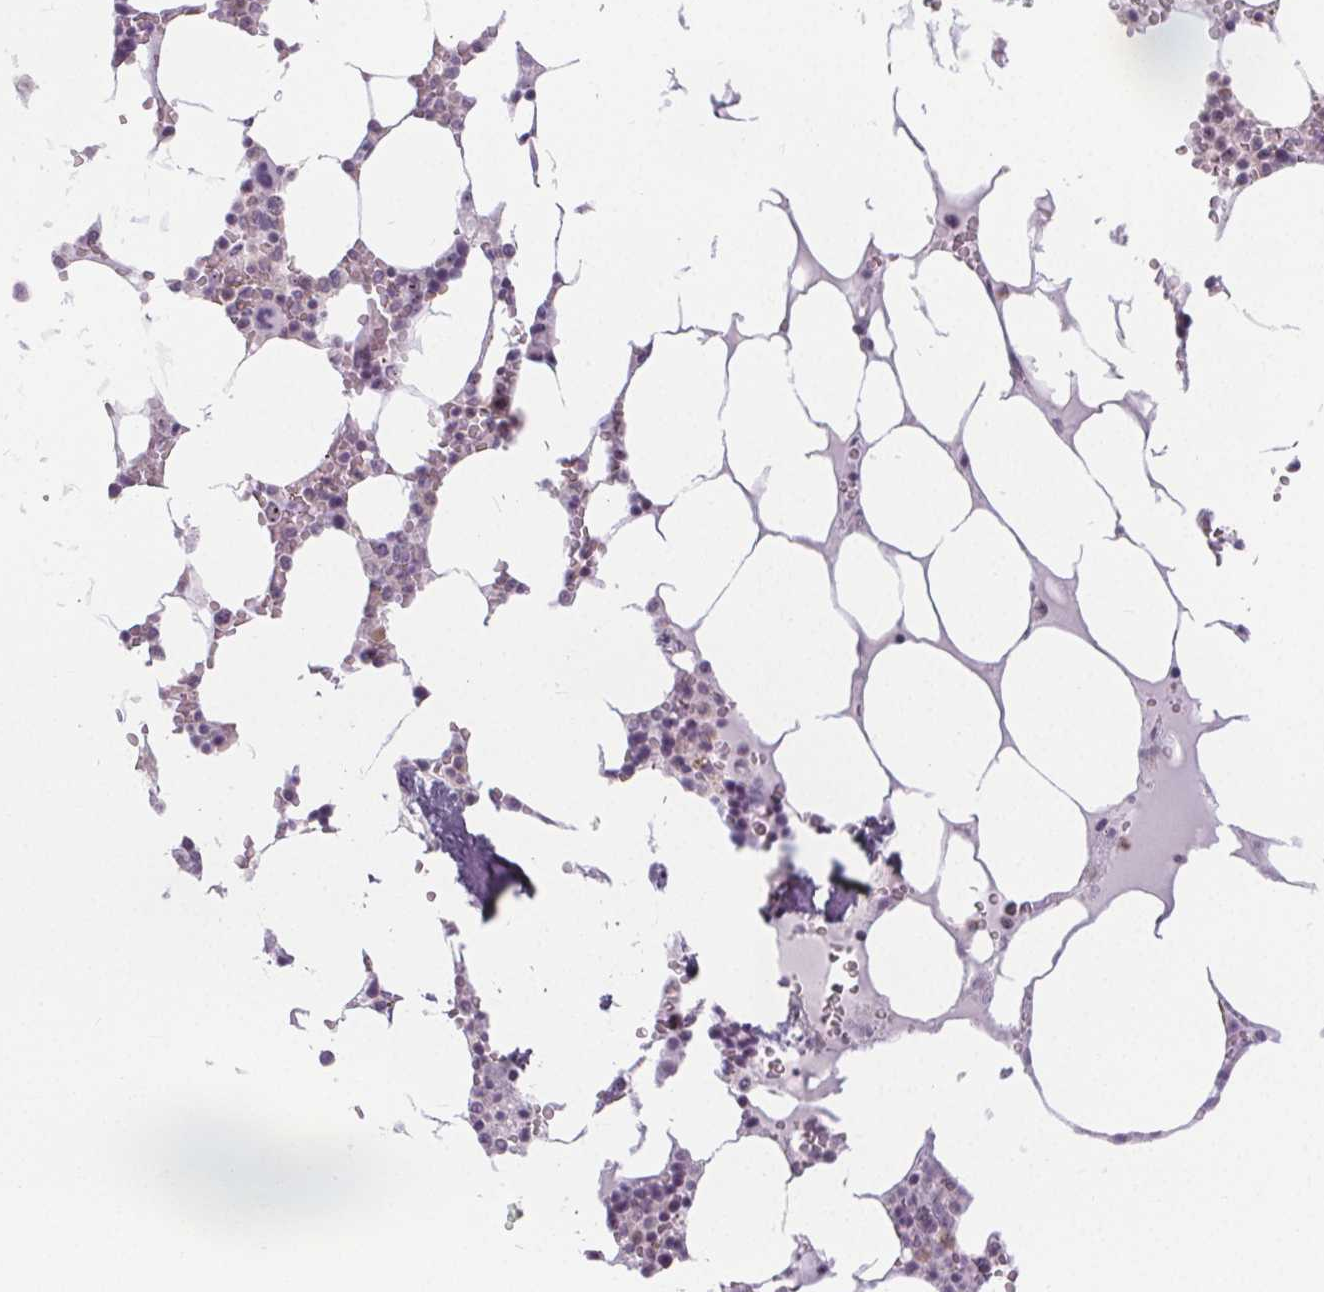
{"staining": {"intensity": "weak", "quantity": "<25%", "location": "nuclear"}, "tissue": "bone marrow", "cell_type": "Hematopoietic cells", "image_type": "normal", "snomed": [{"axis": "morphology", "description": "Normal tissue, NOS"}, {"axis": "topography", "description": "Bone marrow"}], "caption": "A micrograph of bone marrow stained for a protein reveals no brown staining in hematopoietic cells.", "gene": "NOLC1", "patient": {"sex": "male", "age": 64}}